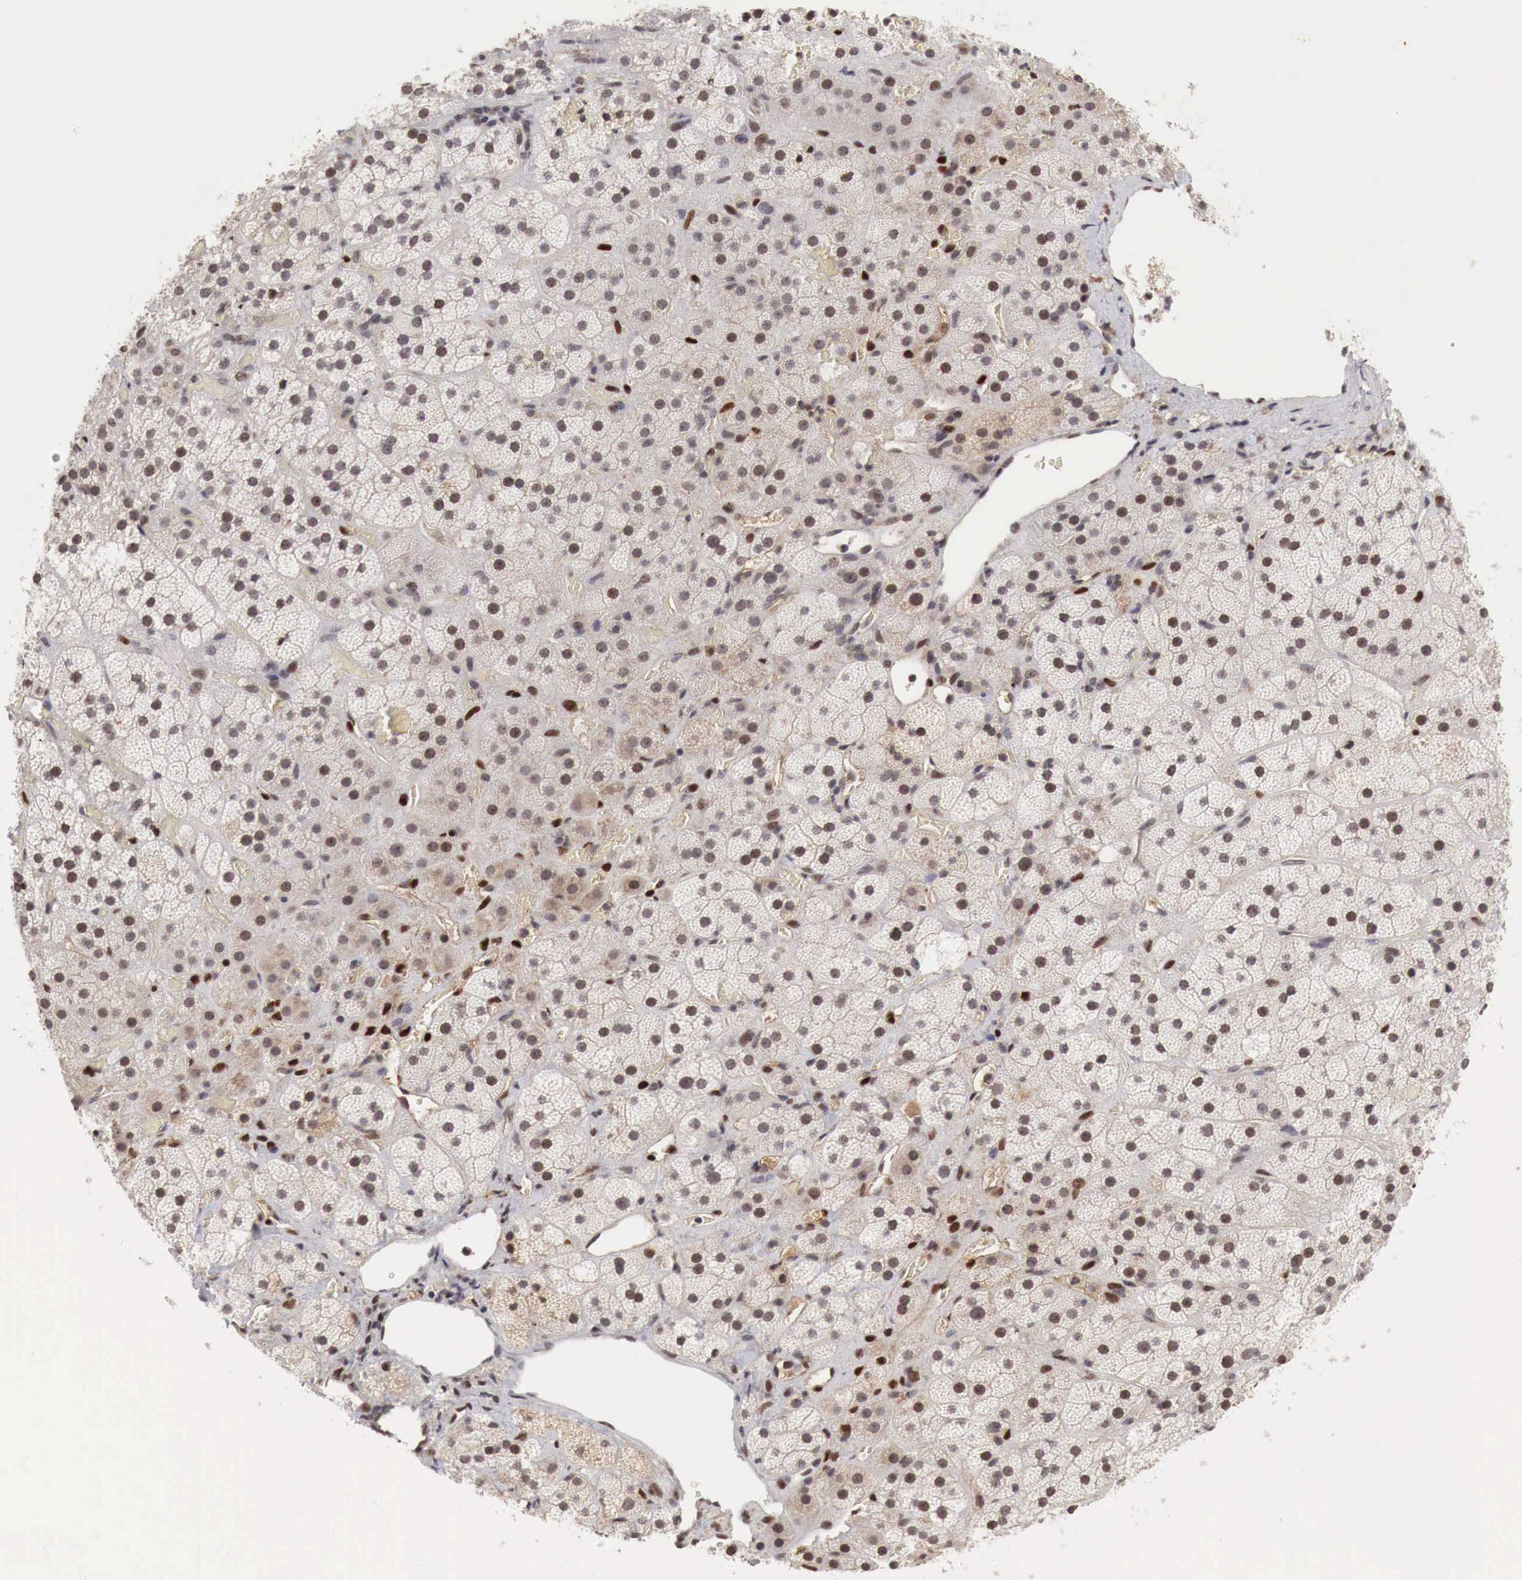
{"staining": {"intensity": "moderate", "quantity": "<25%", "location": "nuclear"}, "tissue": "adrenal gland", "cell_type": "Glandular cells", "image_type": "normal", "snomed": [{"axis": "morphology", "description": "Normal tissue, NOS"}, {"axis": "topography", "description": "Adrenal gland"}], "caption": "The photomicrograph demonstrates a brown stain indicating the presence of a protein in the nuclear of glandular cells in adrenal gland.", "gene": "DACH2", "patient": {"sex": "male", "age": 57}}